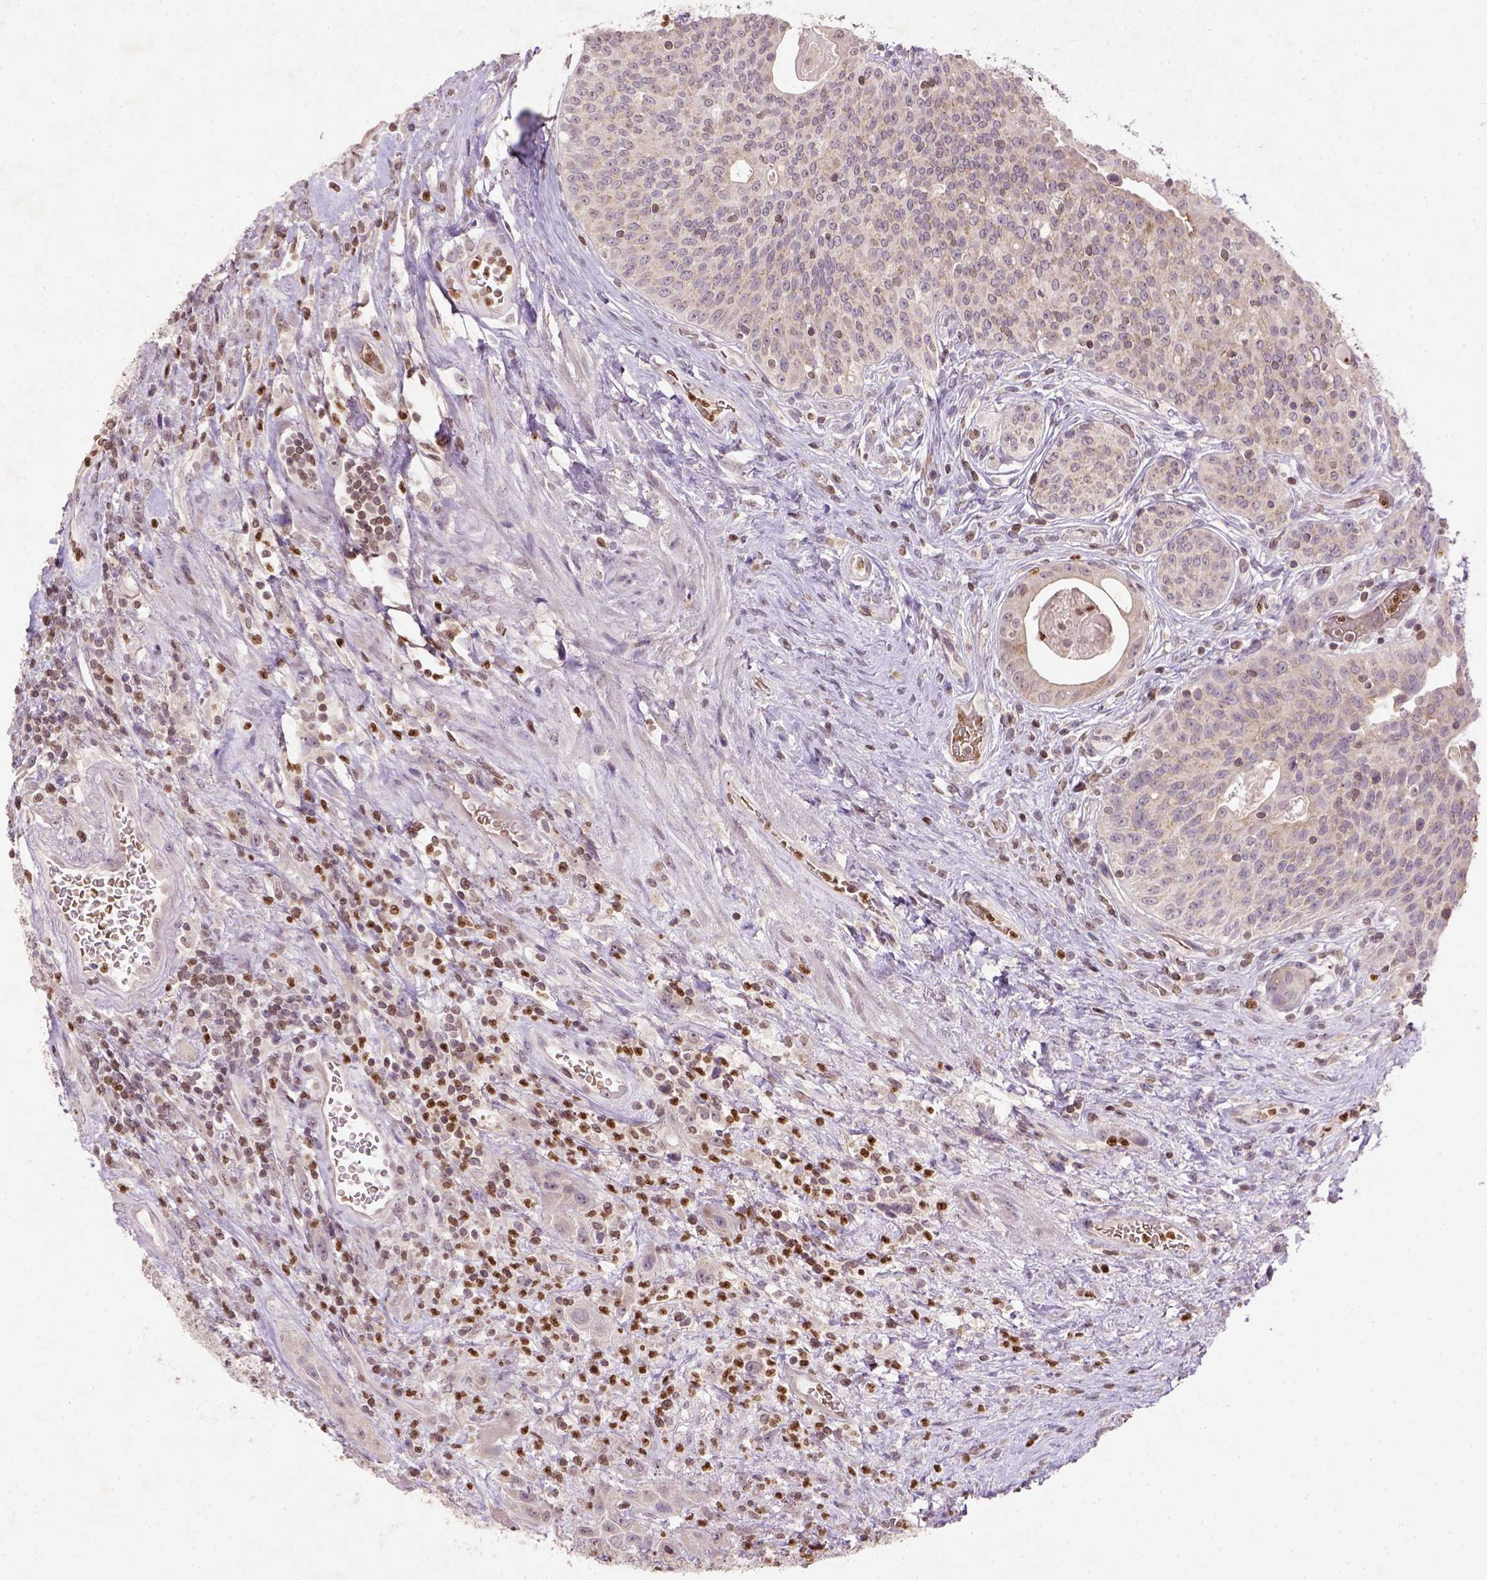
{"staining": {"intensity": "weak", "quantity": "25%-75%", "location": "cytoplasmic/membranous"}, "tissue": "urothelial cancer", "cell_type": "Tumor cells", "image_type": "cancer", "snomed": [{"axis": "morphology", "description": "Urothelial carcinoma, High grade"}, {"axis": "topography", "description": "Urinary bladder"}], "caption": "Human urothelial carcinoma (high-grade) stained with a protein marker demonstrates weak staining in tumor cells.", "gene": "NUDT3", "patient": {"sex": "male", "age": 79}}